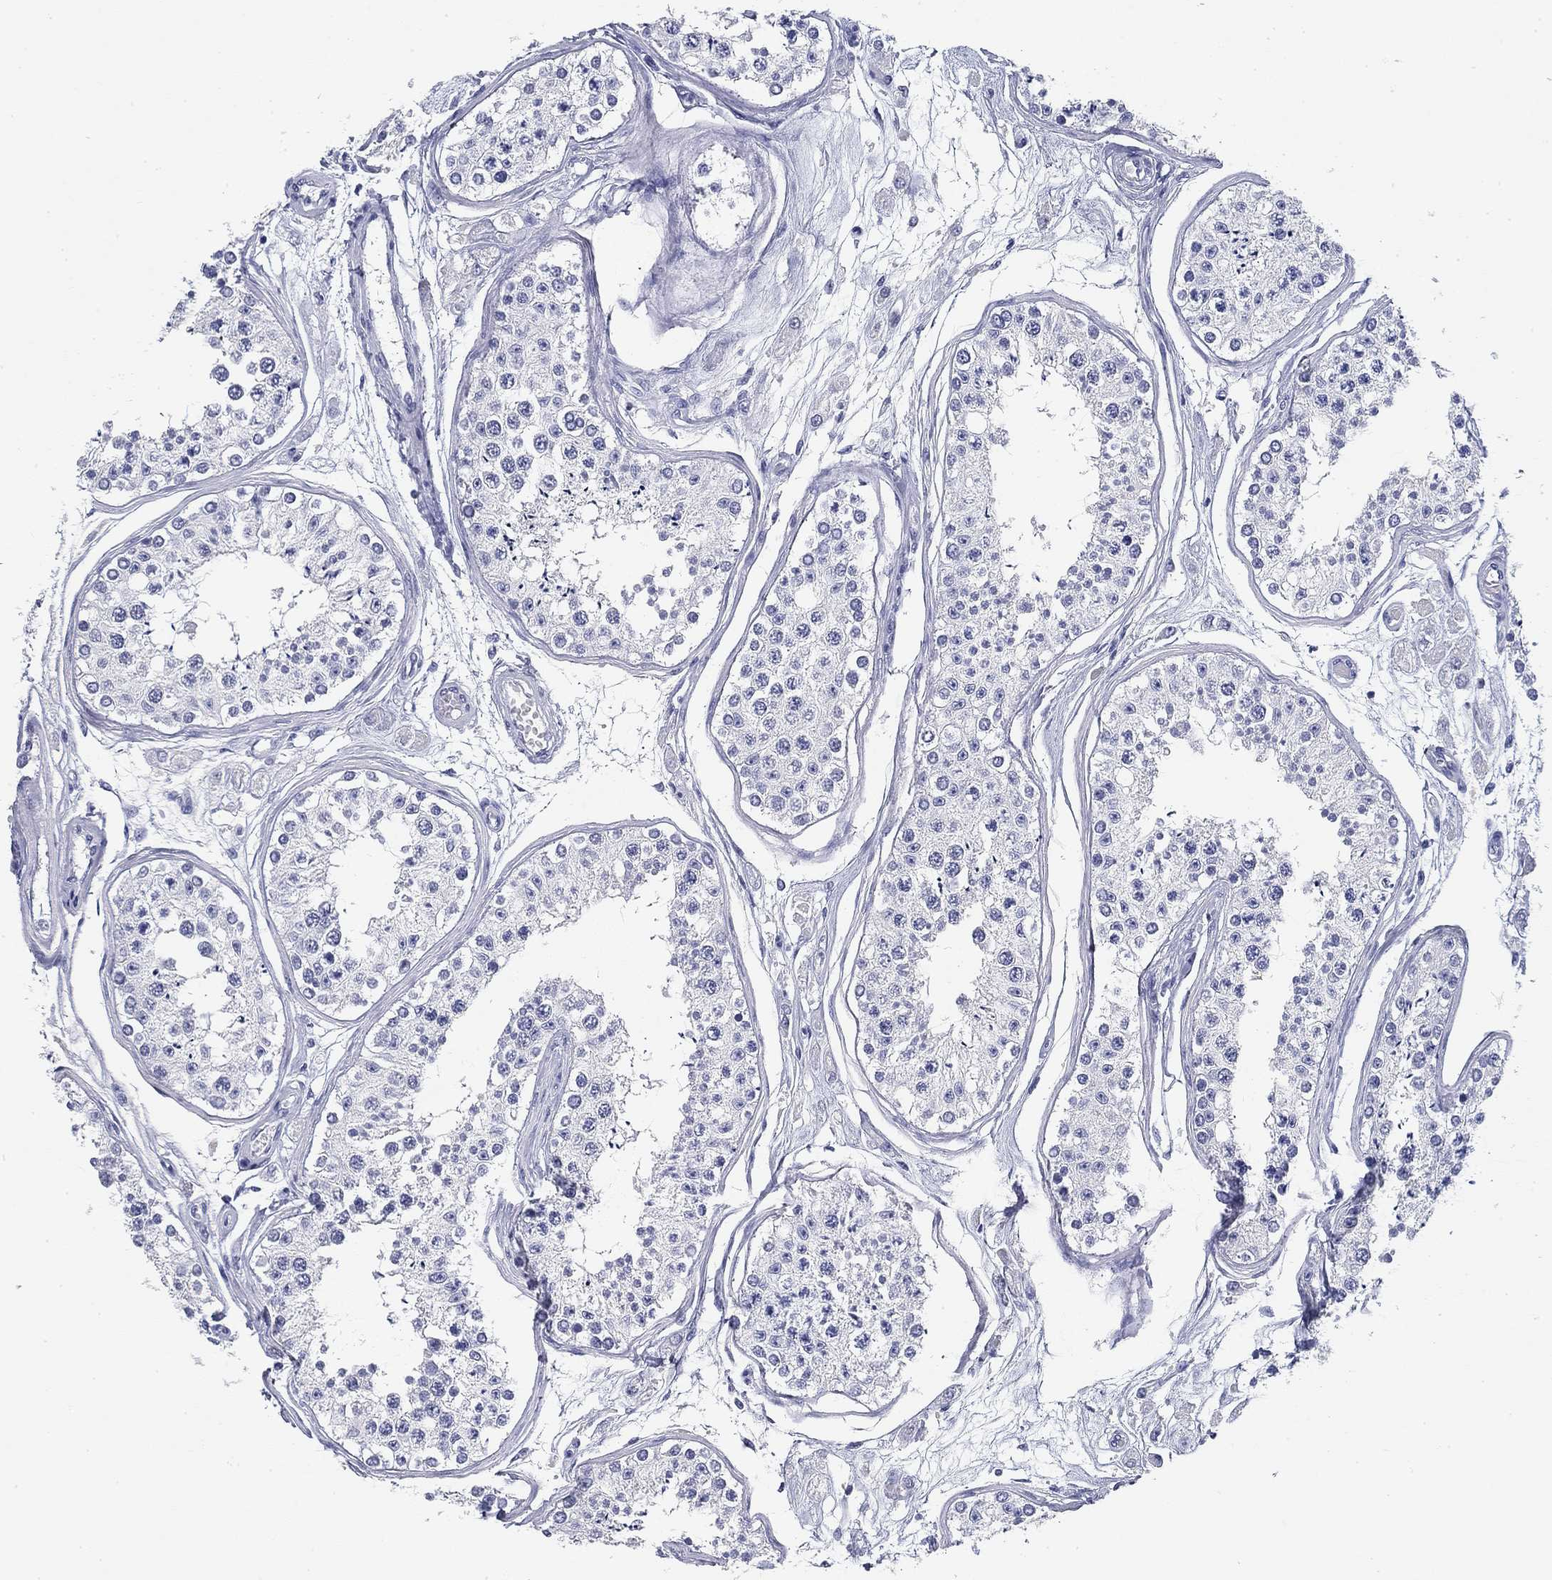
{"staining": {"intensity": "negative", "quantity": "none", "location": "none"}, "tissue": "testis", "cell_type": "Cells in seminiferous ducts", "image_type": "normal", "snomed": [{"axis": "morphology", "description": "Normal tissue, NOS"}, {"axis": "topography", "description": "Testis"}], "caption": "Human testis stained for a protein using IHC displays no positivity in cells in seminiferous ducts.", "gene": "CD79B", "patient": {"sex": "male", "age": 25}}